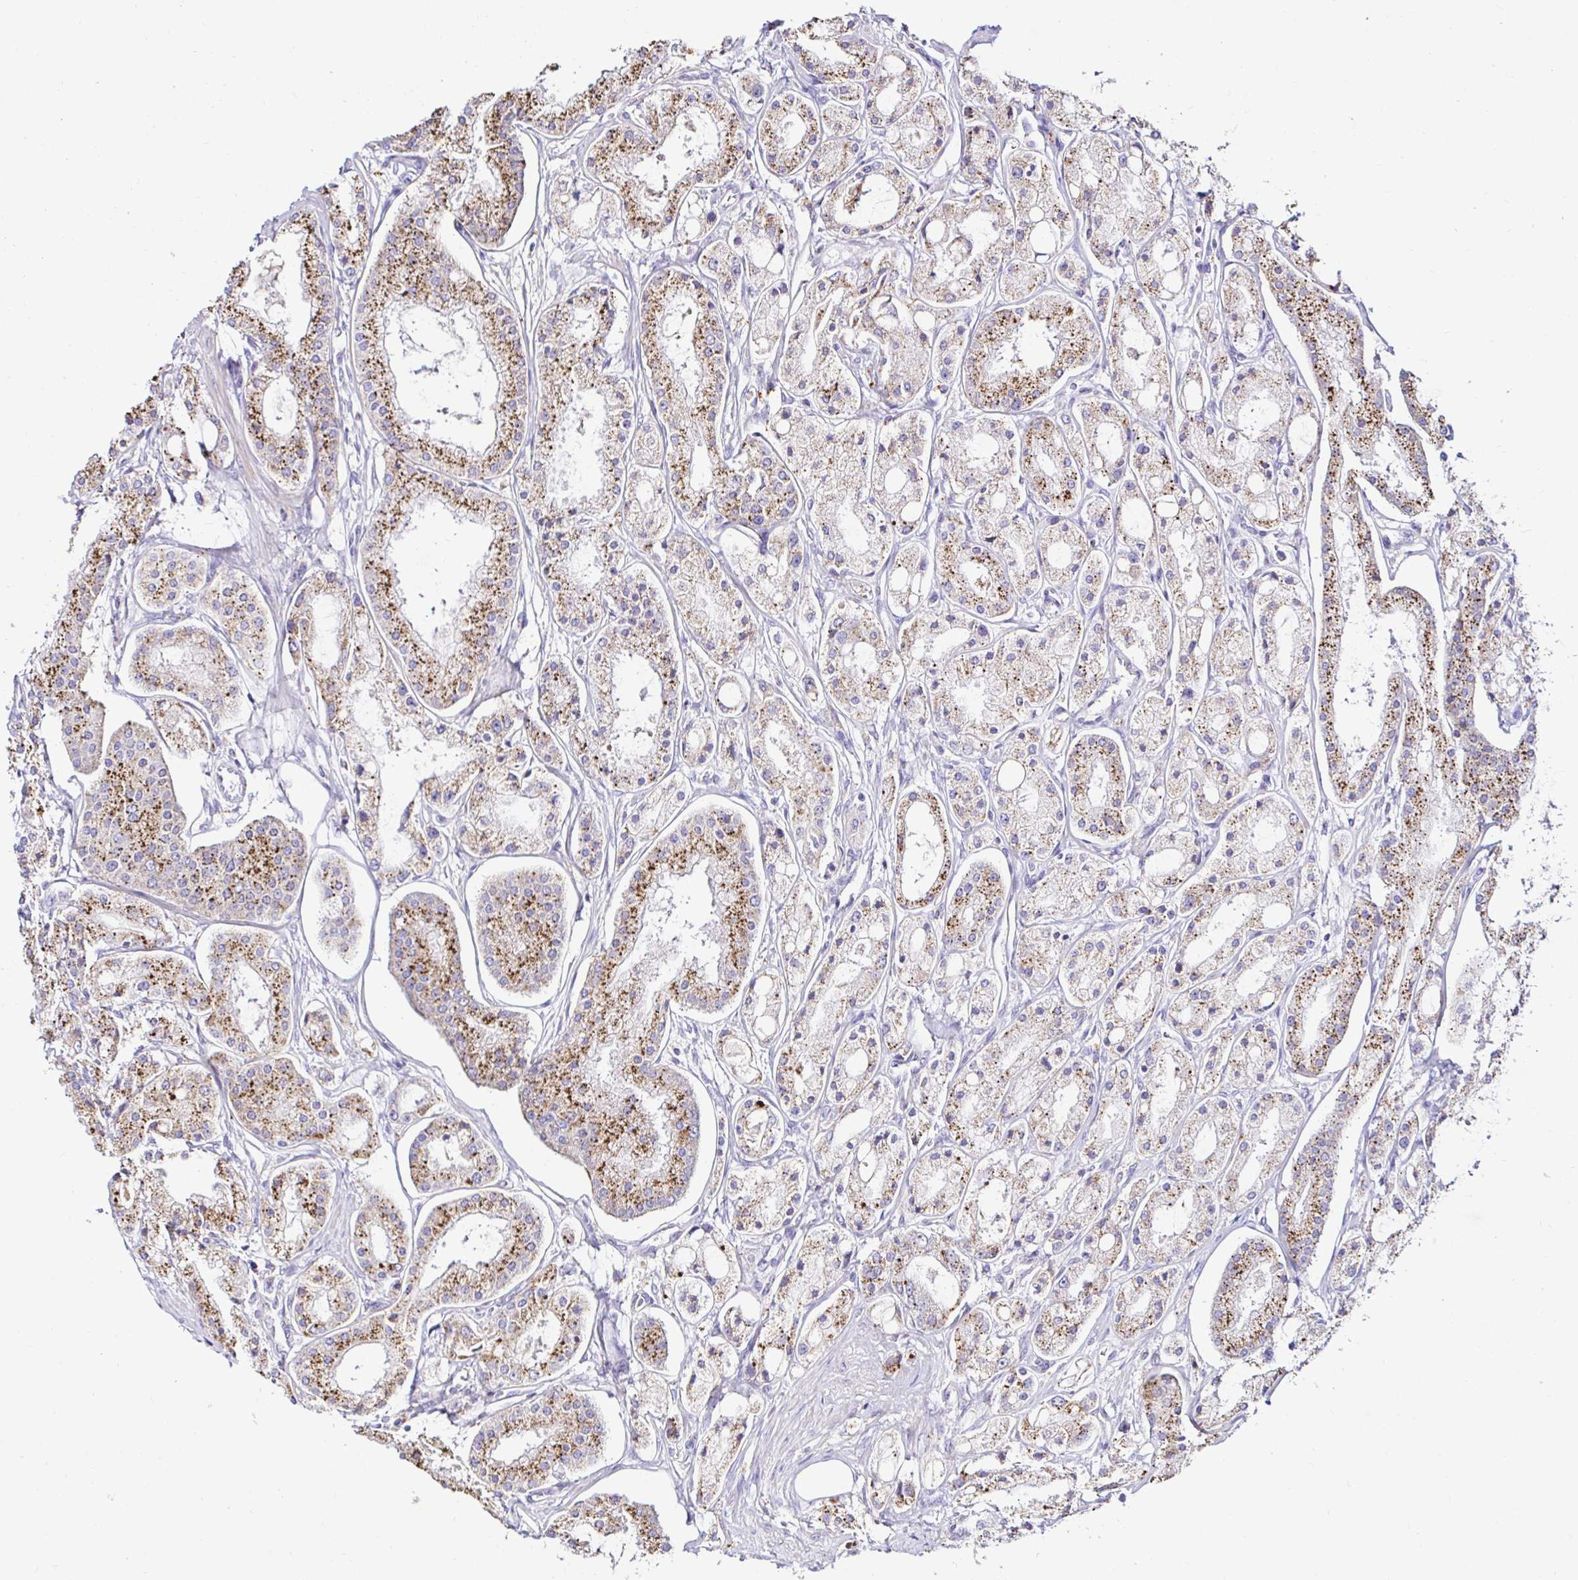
{"staining": {"intensity": "moderate", "quantity": ">75%", "location": "cytoplasmic/membranous"}, "tissue": "prostate cancer", "cell_type": "Tumor cells", "image_type": "cancer", "snomed": [{"axis": "morphology", "description": "Adenocarcinoma, High grade"}, {"axis": "topography", "description": "Prostate"}], "caption": "High-grade adenocarcinoma (prostate) stained with a protein marker reveals moderate staining in tumor cells.", "gene": "GALNS", "patient": {"sex": "male", "age": 66}}